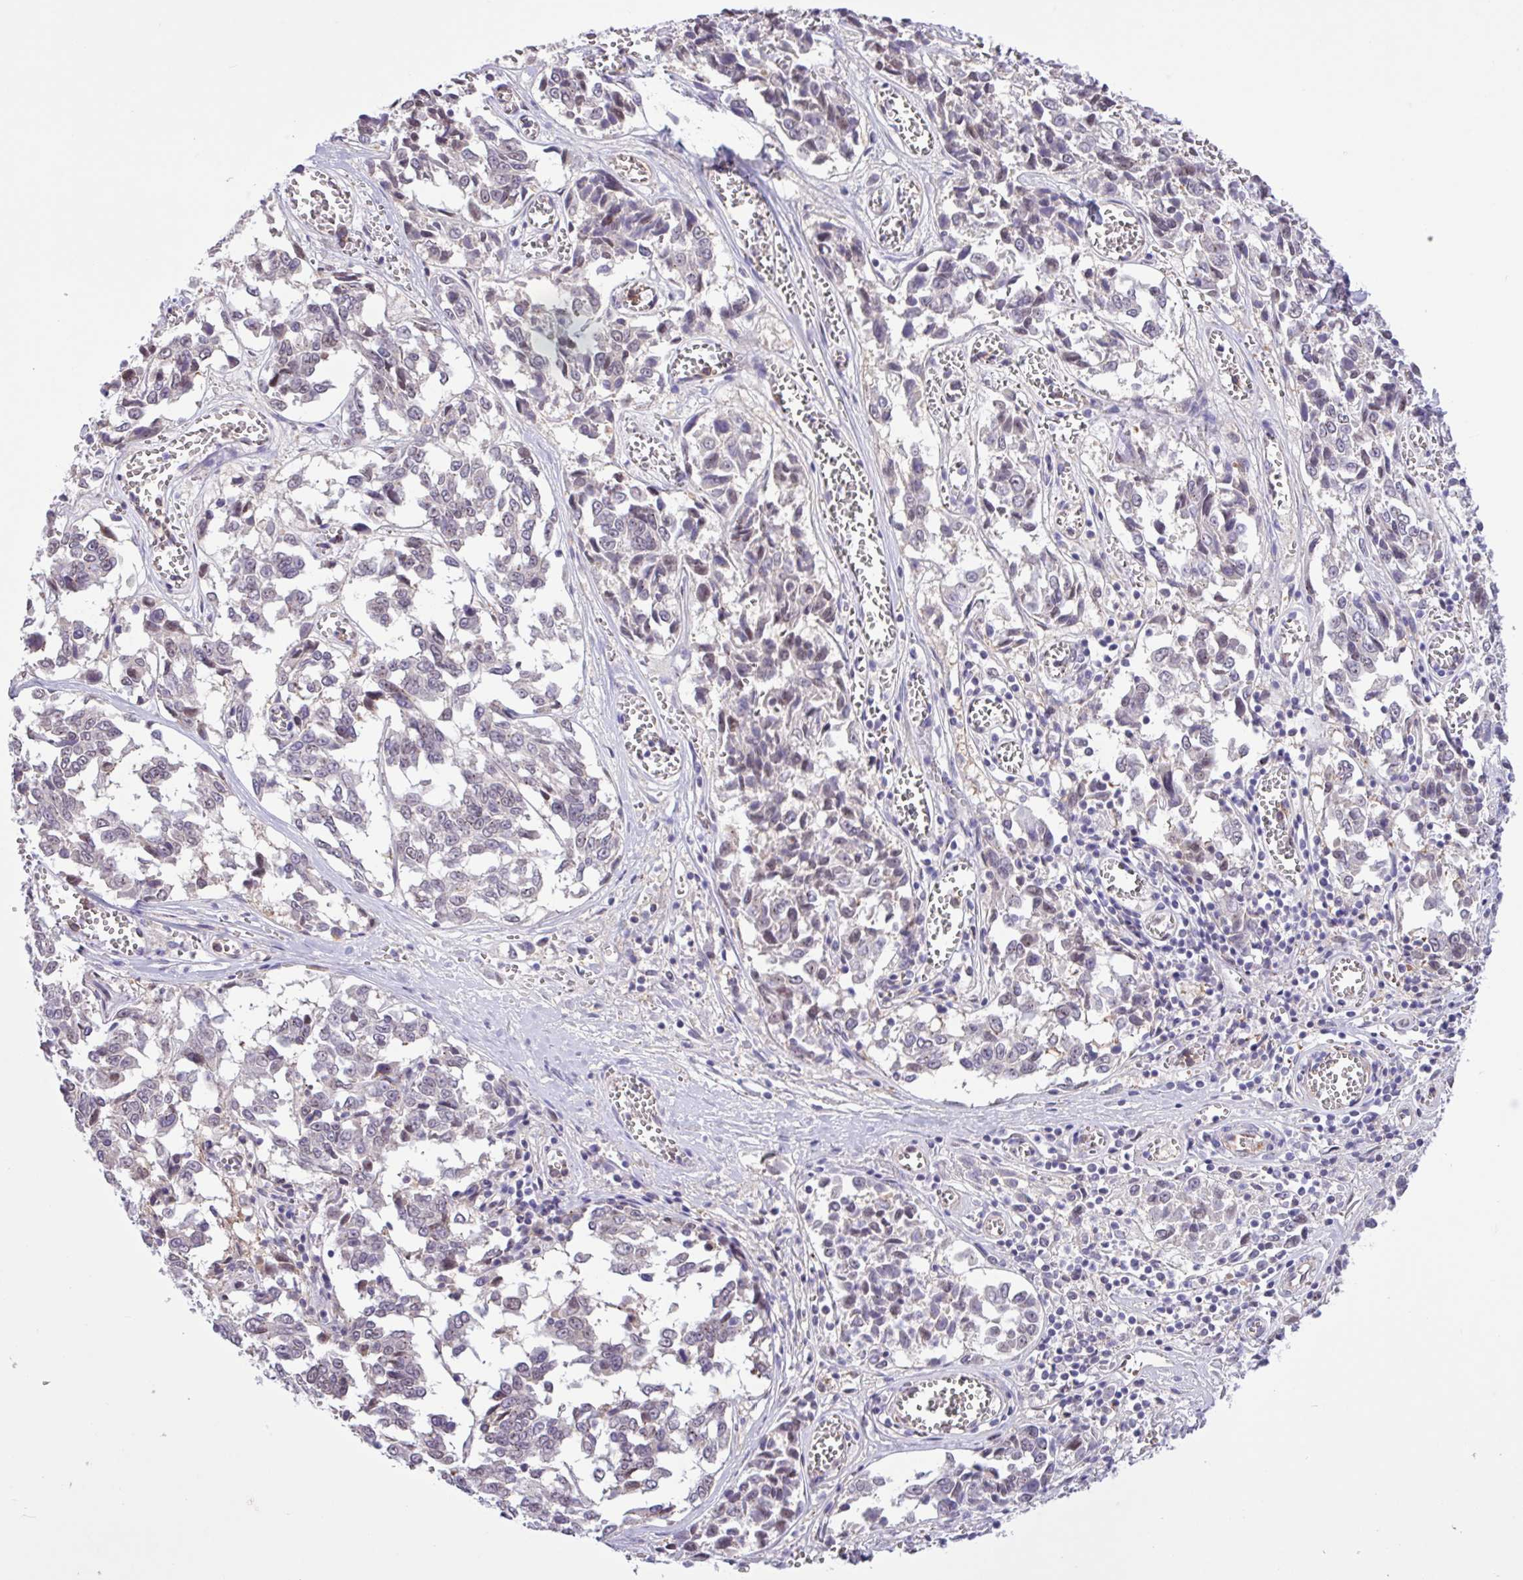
{"staining": {"intensity": "weak", "quantity": "<25%", "location": "nuclear"}, "tissue": "melanoma", "cell_type": "Tumor cells", "image_type": "cancer", "snomed": [{"axis": "morphology", "description": "Malignant melanoma, NOS"}, {"axis": "topography", "description": "Skin"}], "caption": "The IHC micrograph has no significant positivity in tumor cells of malignant melanoma tissue.", "gene": "SPINK8", "patient": {"sex": "female", "age": 64}}